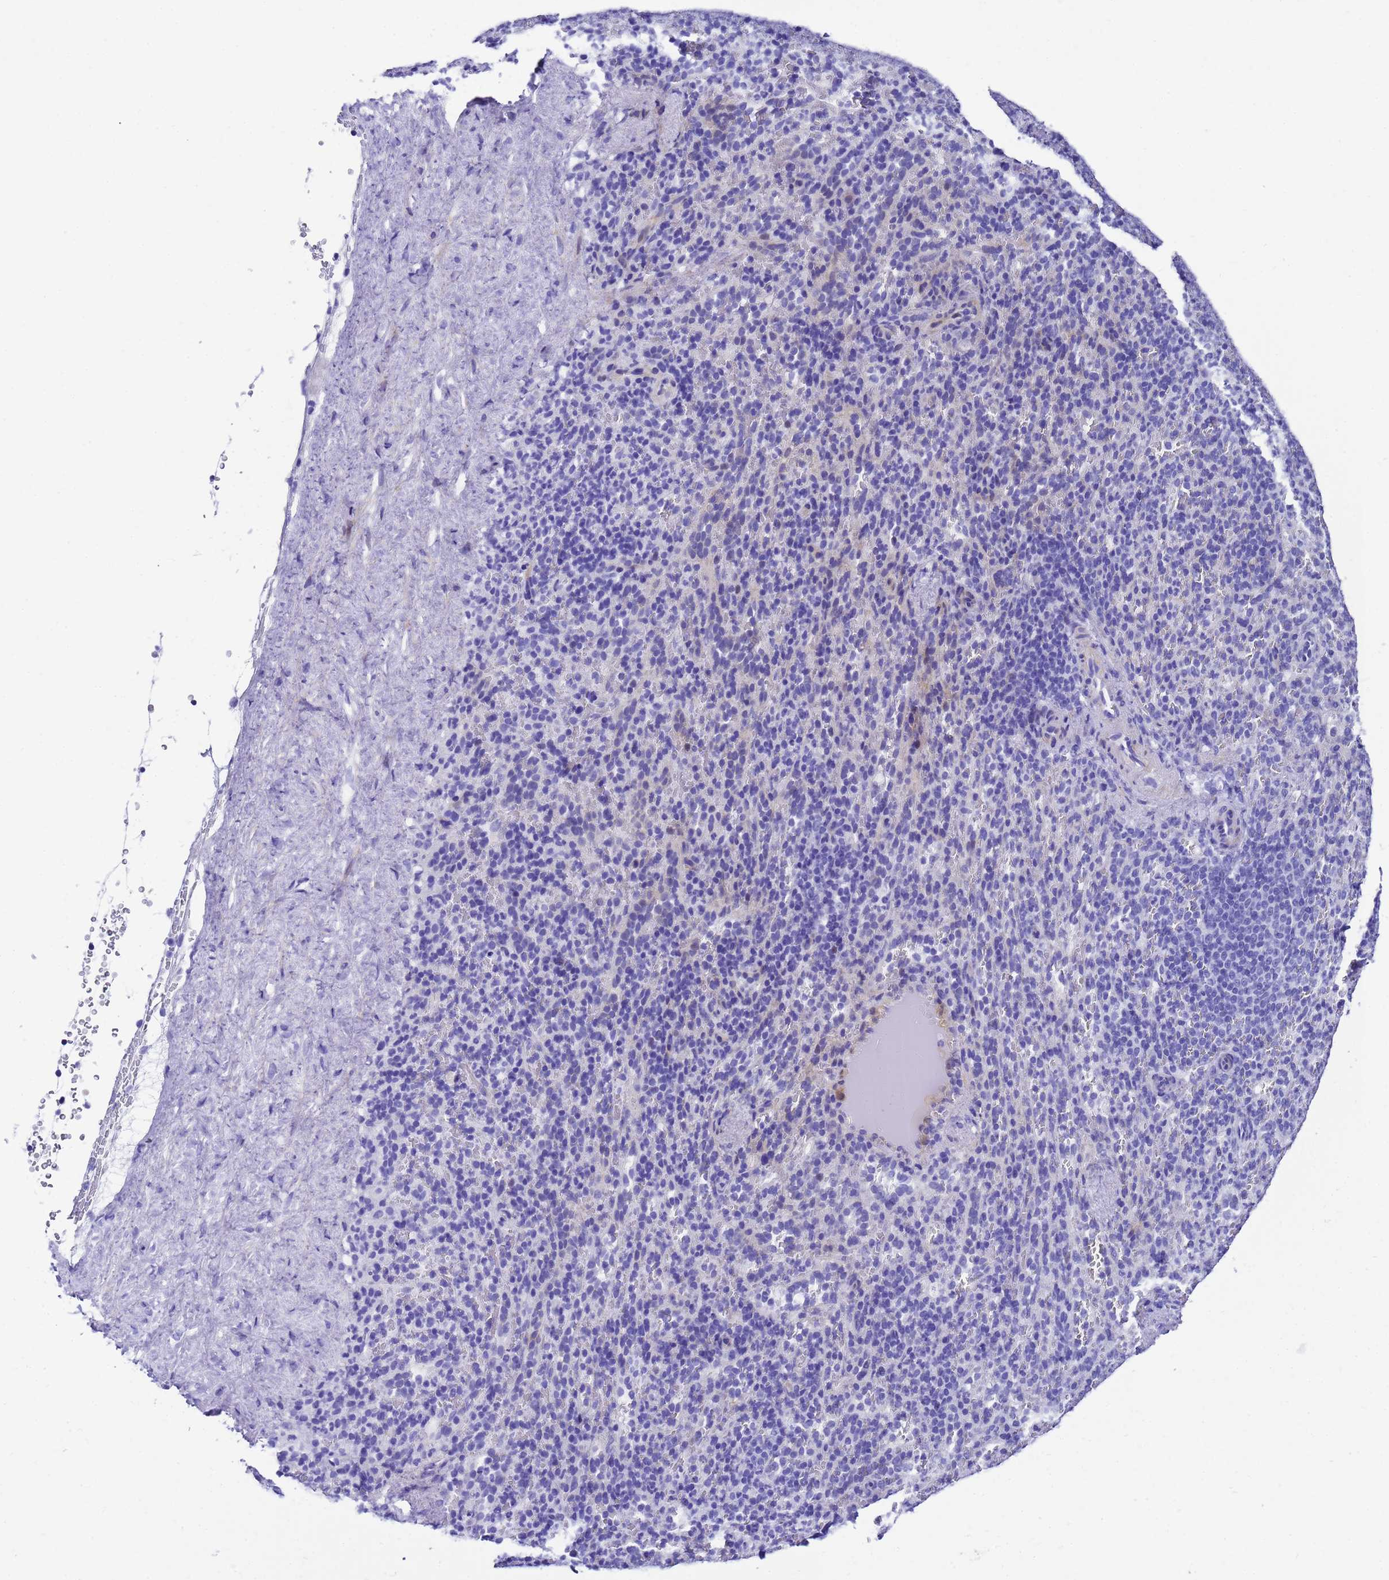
{"staining": {"intensity": "negative", "quantity": "none", "location": "none"}, "tissue": "spleen", "cell_type": "Cells in red pulp", "image_type": "normal", "snomed": [{"axis": "morphology", "description": "Normal tissue, NOS"}, {"axis": "topography", "description": "Spleen"}], "caption": "IHC of normal human spleen reveals no expression in cells in red pulp.", "gene": "UGT2A1", "patient": {"sex": "female", "age": 21}}